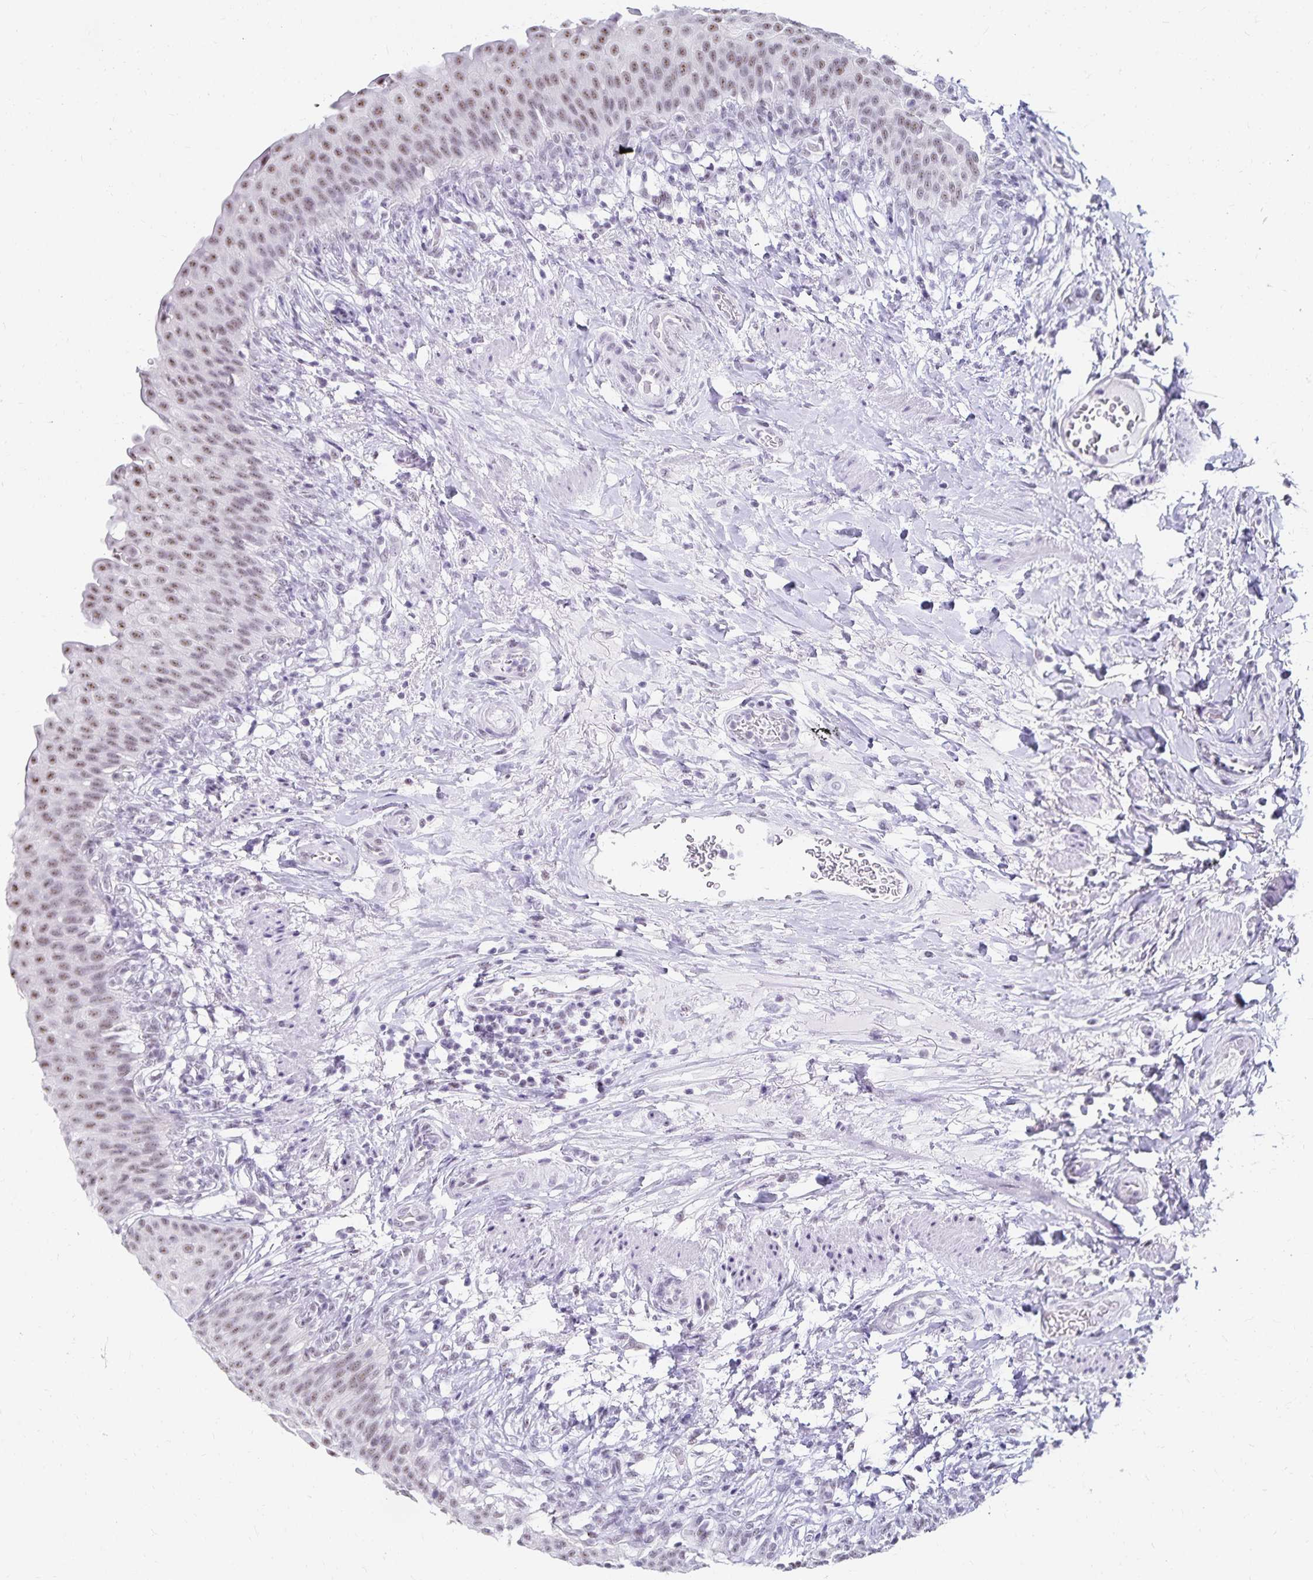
{"staining": {"intensity": "weak", "quantity": ">75%", "location": "nuclear"}, "tissue": "urinary bladder", "cell_type": "Urothelial cells", "image_type": "normal", "snomed": [{"axis": "morphology", "description": "Normal tissue, NOS"}, {"axis": "topography", "description": "Urinary bladder"}, {"axis": "topography", "description": "Peripheral nerve tissue"}], "caption": "Immunohistochemical staining of normal human urinary bladder shows low levels of weak nuclear expression in approximately >75% of urothelial cells.", "gene": "C20orf85", "patient": {"sex": "female", "age": 60}}